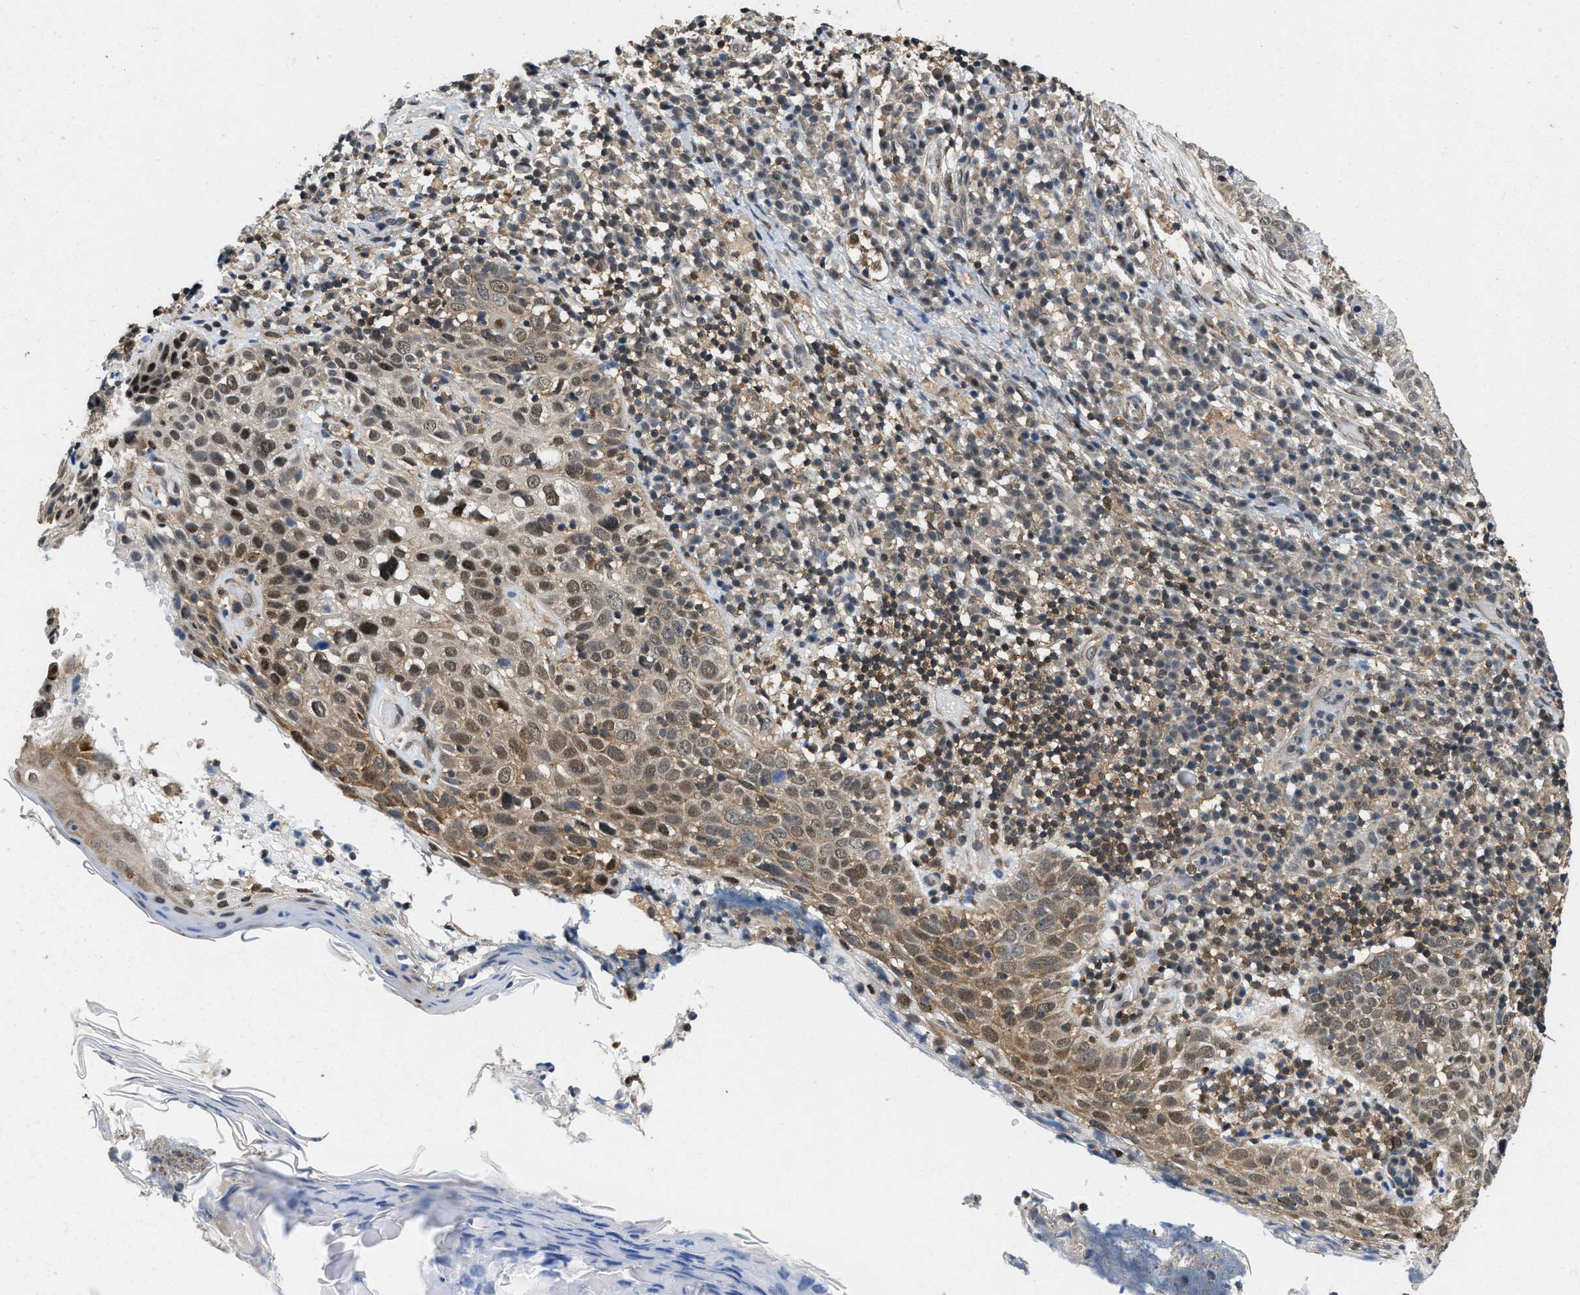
{"staining": {"intensity": "moderate", "quantity": "25%-75%", "location": "cytoplasmic/membranous,nuclear"}, "tissue": "skin cancer", "cell_type": "Tumor cells", "image_type": "cancer", "snomed": [{"axis": "morphology", "description": "Squamous cell carcinoma in situ, NOS"}, {"axis": "morphology", "description": "Squamous cell carcinoma, NOS"}, {"axis": "topography", "description": "Skin"}], "caption": "Squamous cell carcinoma in situ (skin) stained with DAB (3,3'-diaminobenzidine) immunohistochemistry (IHC) reveals medium levels of moderate cytoplasmic/membranous and nuclear staining in about 25%-75% of tumor cells. (DAB (3,3'-diaminobenzidine) = brown stain, brightfield microscopy at high magnification).", "gene": "ATF7IP", "patient": {"sex": "male", "age": 93}}